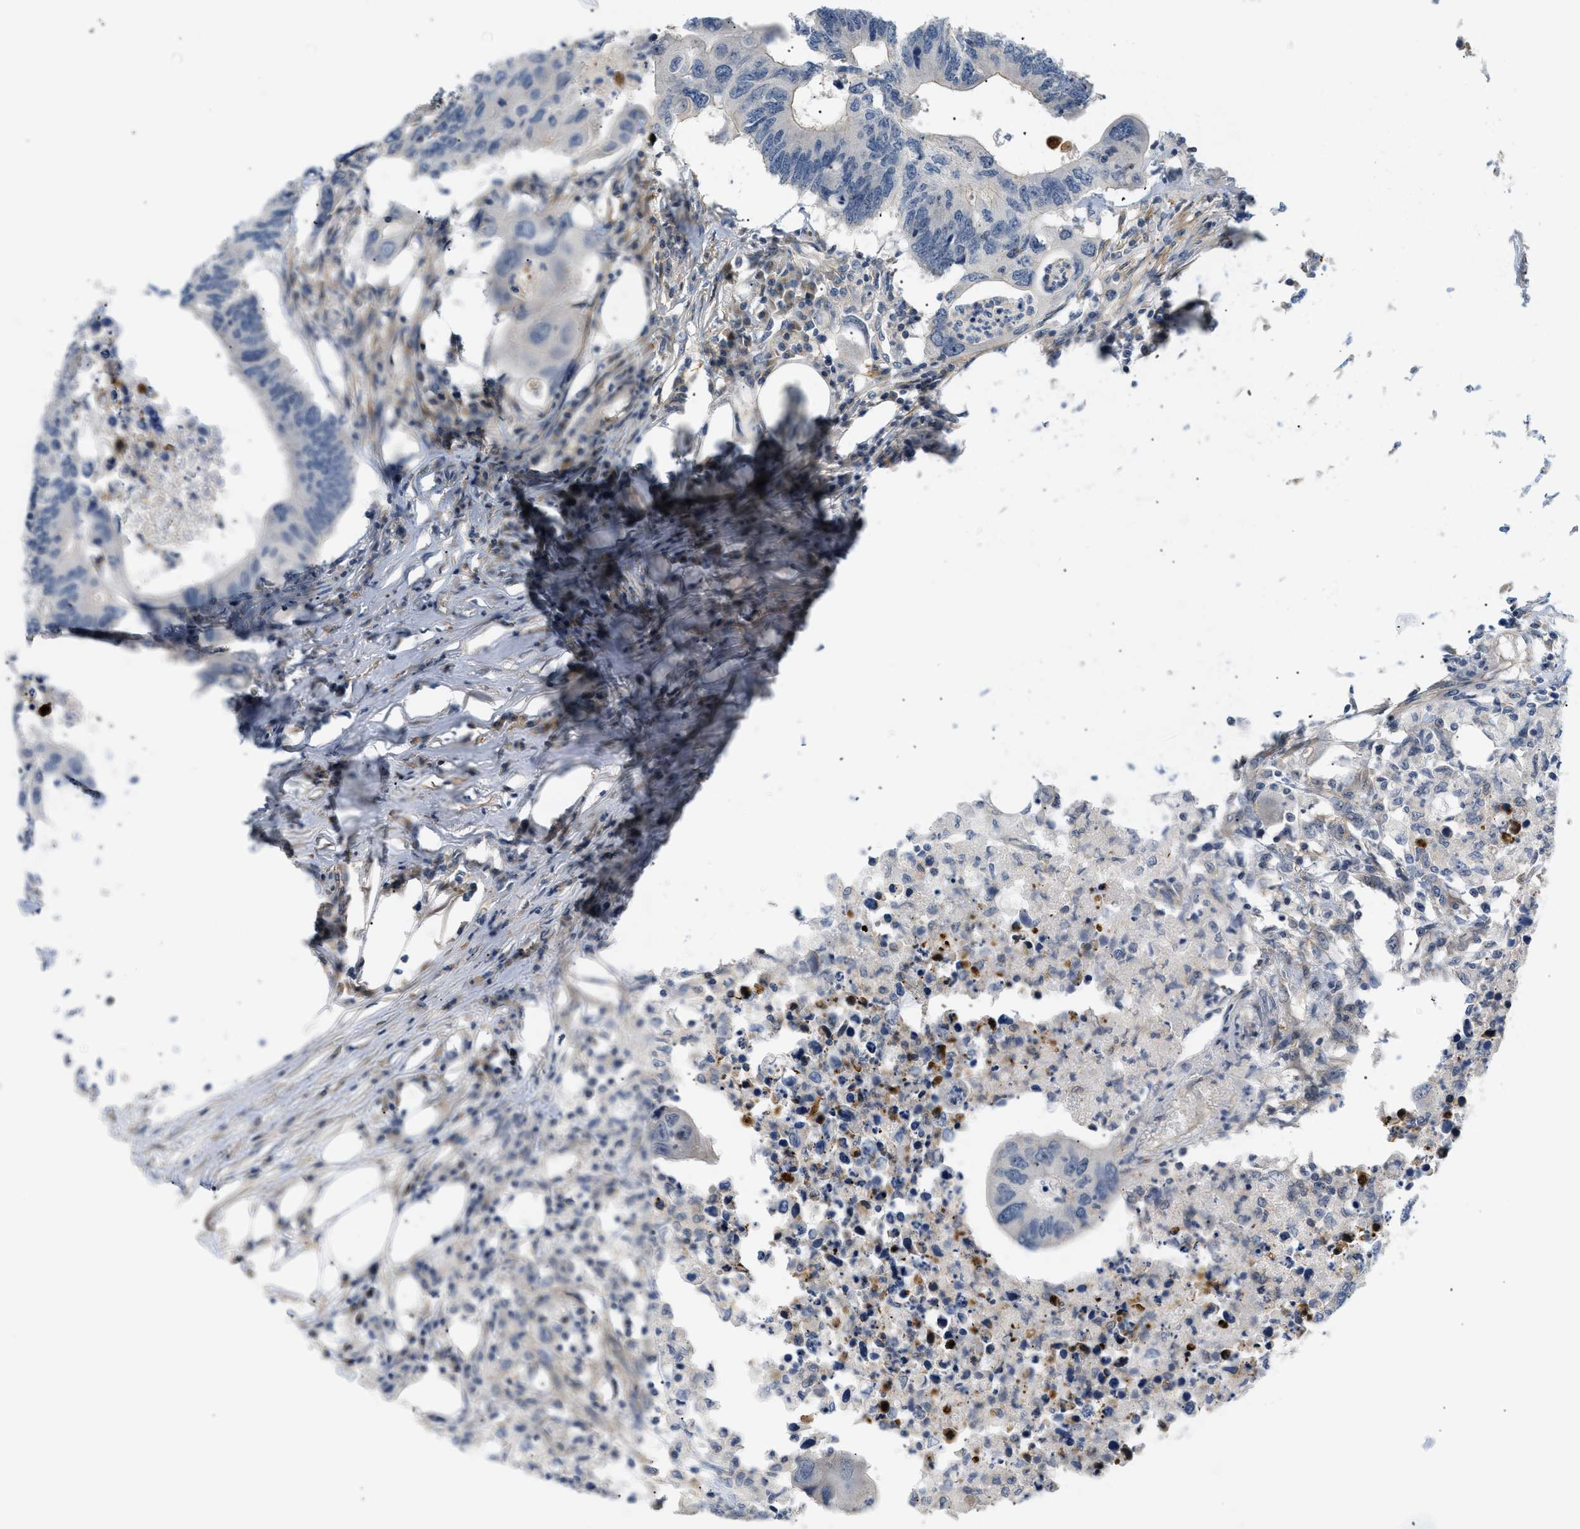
{"staining": {"intensity": "moderate", "quantity": "<25%", "location": "cytoplasmic/membranous"}, "tissue": "colorectal cancer", "cell_type": "Tumor cells", "image_type": "cancer", "snomed": [{"axis": "morphology", "description": "Adenocarcinoma, NOS"}, {"axis": "topography", "description": "Colon"}], "caption": "Protein positivity by immunohistochemistry (IHC) reveals moderate cytoplasmic/membranous expression in about <25% of tumor cells in colorectal cancer. (DAB (3,3'-diaminobenzidine) = brown stain, brightfield microscopy at high magnification).", "gene": "CORO2B", "patient": {"sex": "male", "age": 71}}